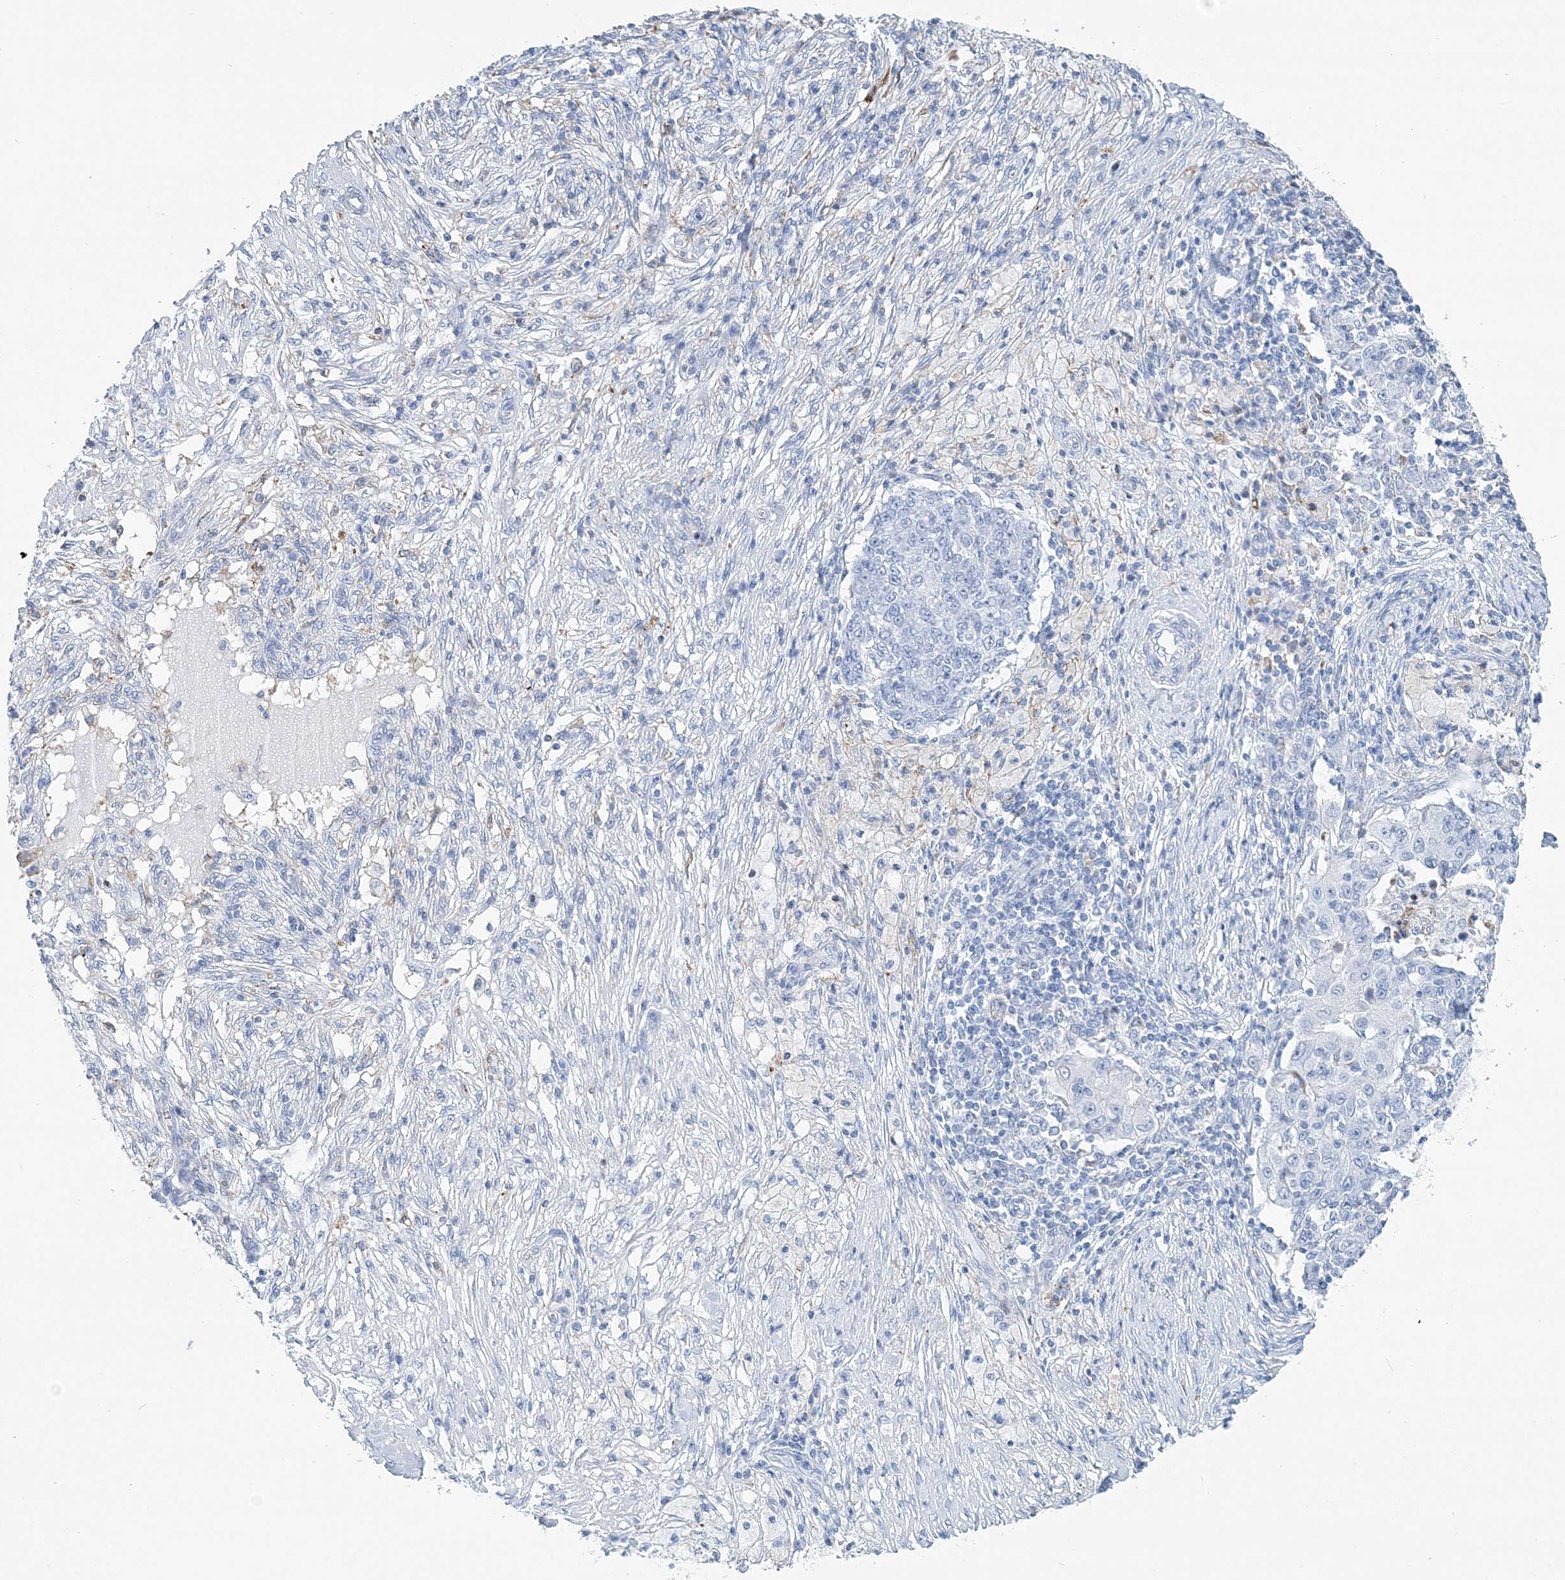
{"staining": {"intensity": "negative", "quantity": "none", "location": "none"}, "tissue": "ovarian cancer", "cell_type": "Tumor cells", "image_type": "cancer", "snomed": [{"axis": "morphology", "description": "Carcinoma, endometroid"}, {"axis": "topography", "description": "Ovary"}], "caption": "Immunohistochemical staining of ovarian cancer (endometroid carcinoma) displays no significant staining in tumor cells. The staining was performed using DAB to visualize the protein expression in brown, while the nuclei were stained in blue with hematoxylin (Magnification: 20x).", "gene": "NKX6-1", "patient": {"sex": "female", "age": 42}}